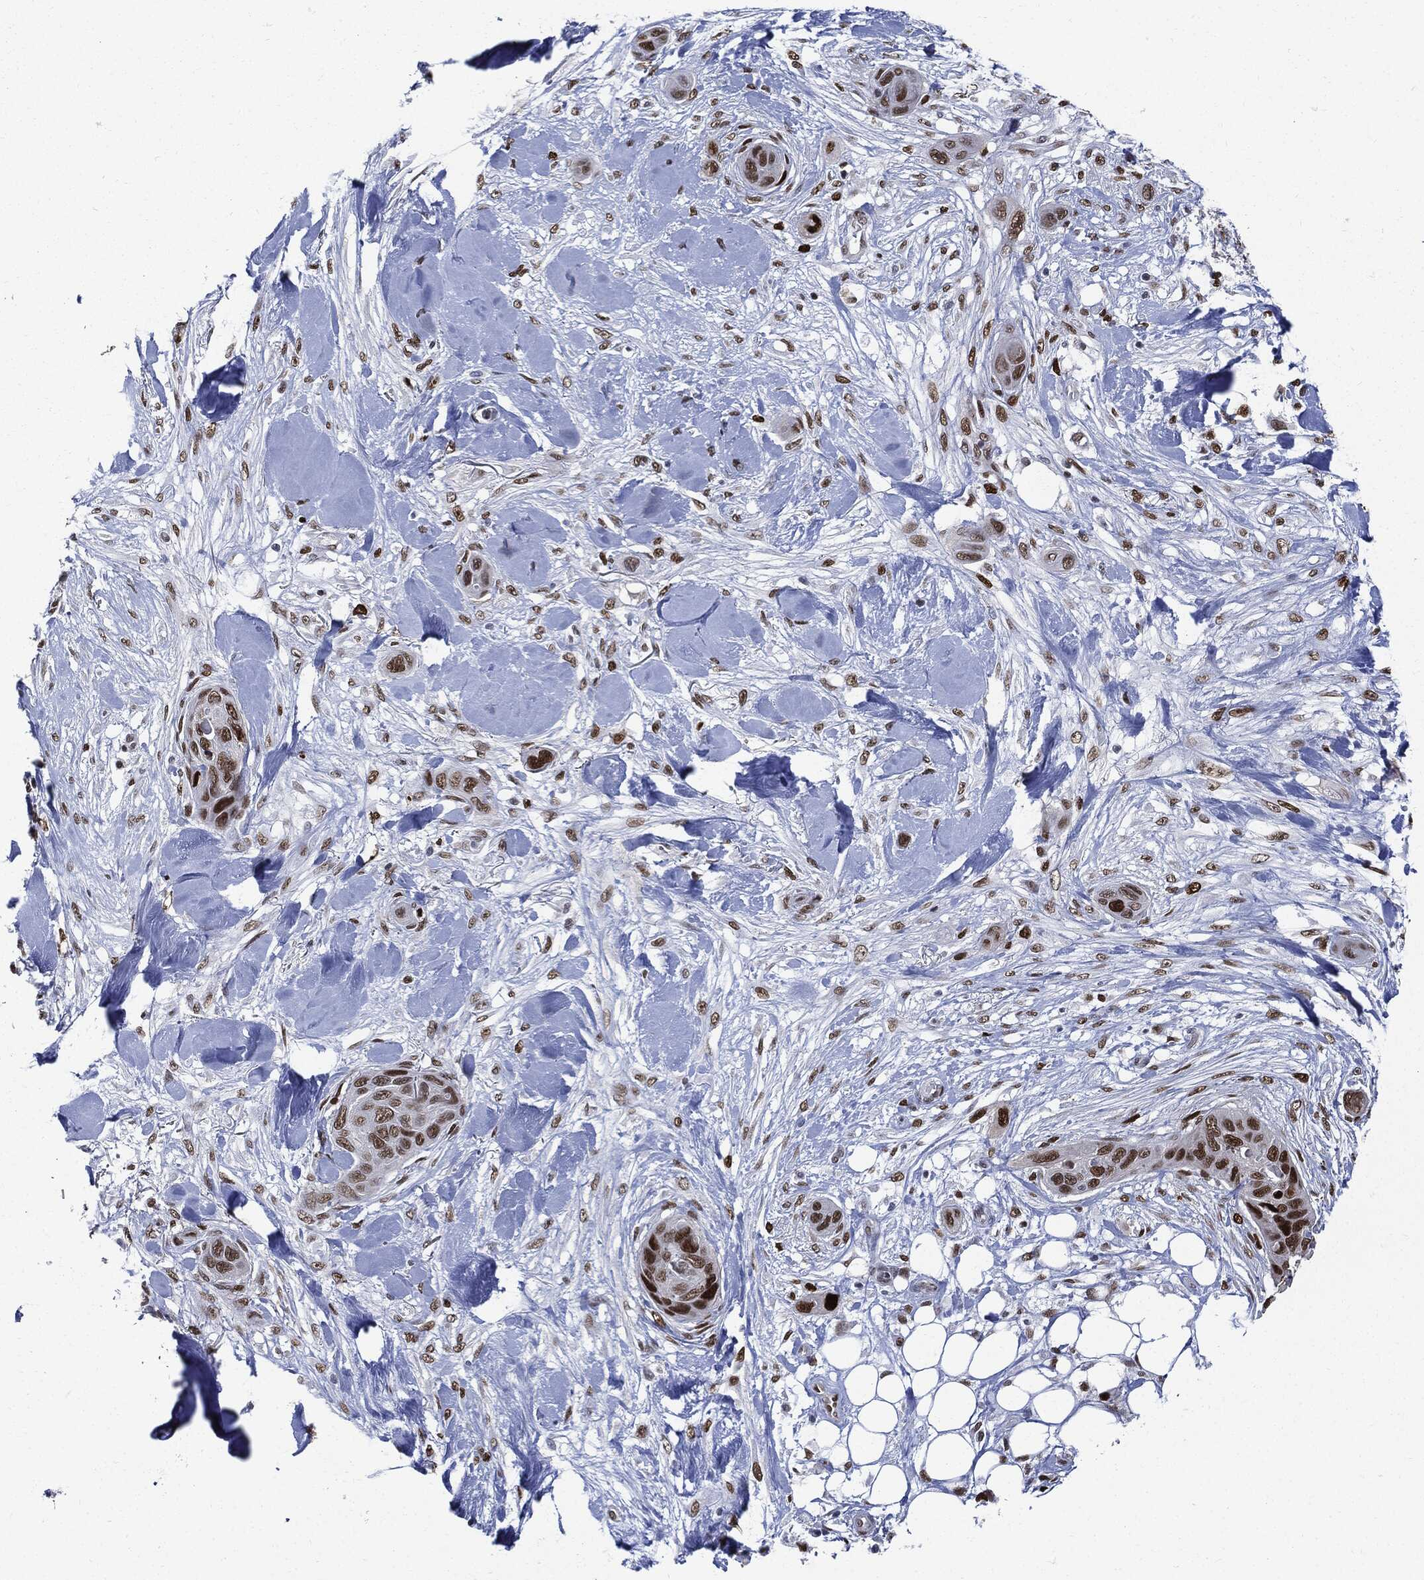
{"staining": {"intensity": "strong", "quantity": "25%-75%", "location": "nuclear"}, "tissue": "skin cancer", "cell_type": "Tumor cells", "image_type": "cancer", "snomed": [{"axis": "morphology", "description": "Squamous cell carcinoma, NOS"}, {"axis": "topography", "description": "Skin"}], "caption": "An image showing strong nuclear positivity in about 25%-75% of tumor cells in skin cancer, as visualized by brown immunohistochemical staining.", "gene": "PCNA", "patient": {"sex": "male", "age": 78}}